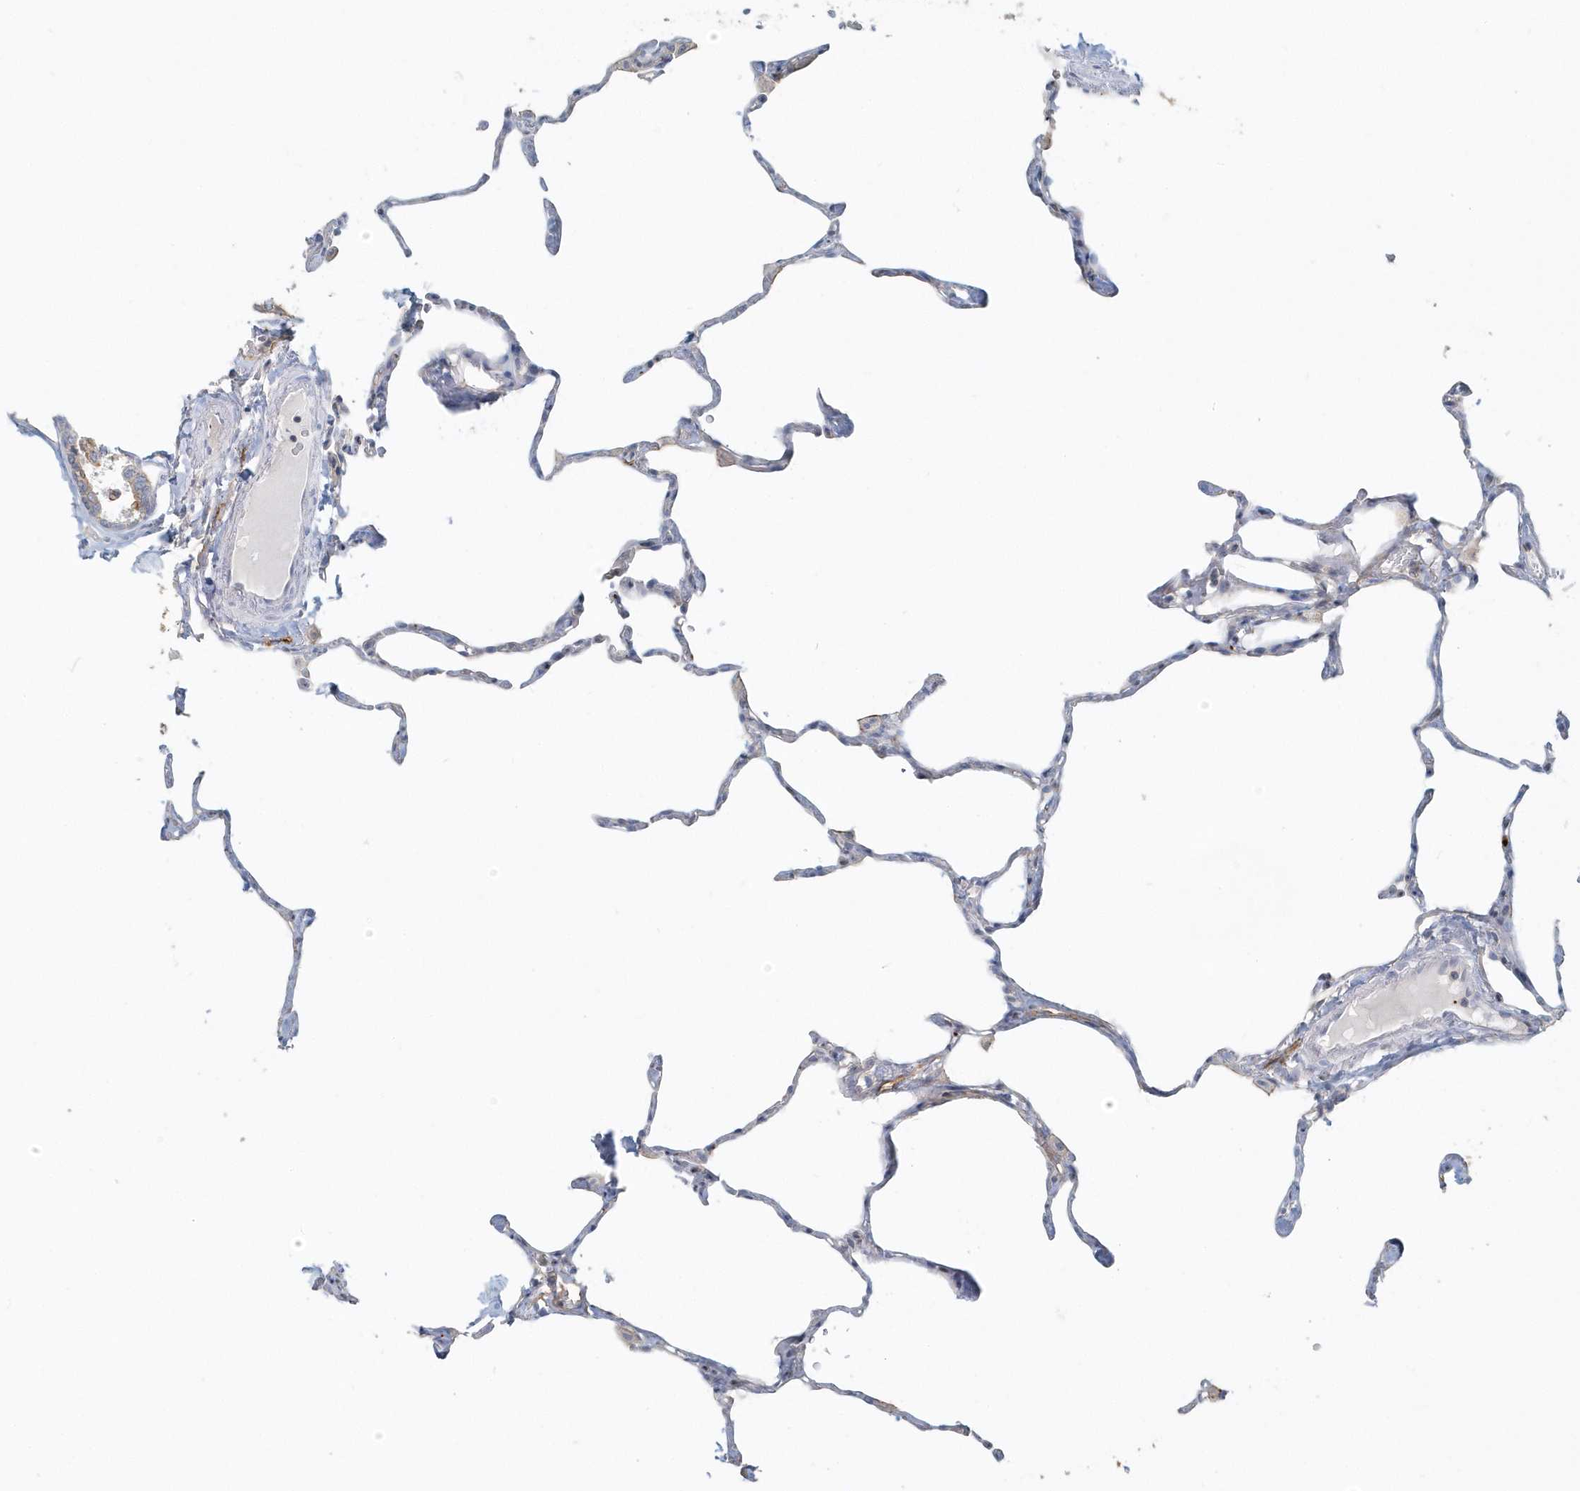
{"staining": {"intensity": "negative", "quantity": "none", "location": "none"}, "tissue": "lung", "cell_type": "Alveolar cells", "image_type": "normal", "snomed": [{"axis": "morphology", "description": "Normal tissue, NOS"}, {"axis": "topography", "description": "Lung"}], "caption": "IHC micrograph of unremarkable lung: lung stained with DAB (3,3'-diaminobenzidine) displays no significant protein staining in alveolar cells.", "gene": "MMRN1", "patient": {"sex": "male", "age": 65}}